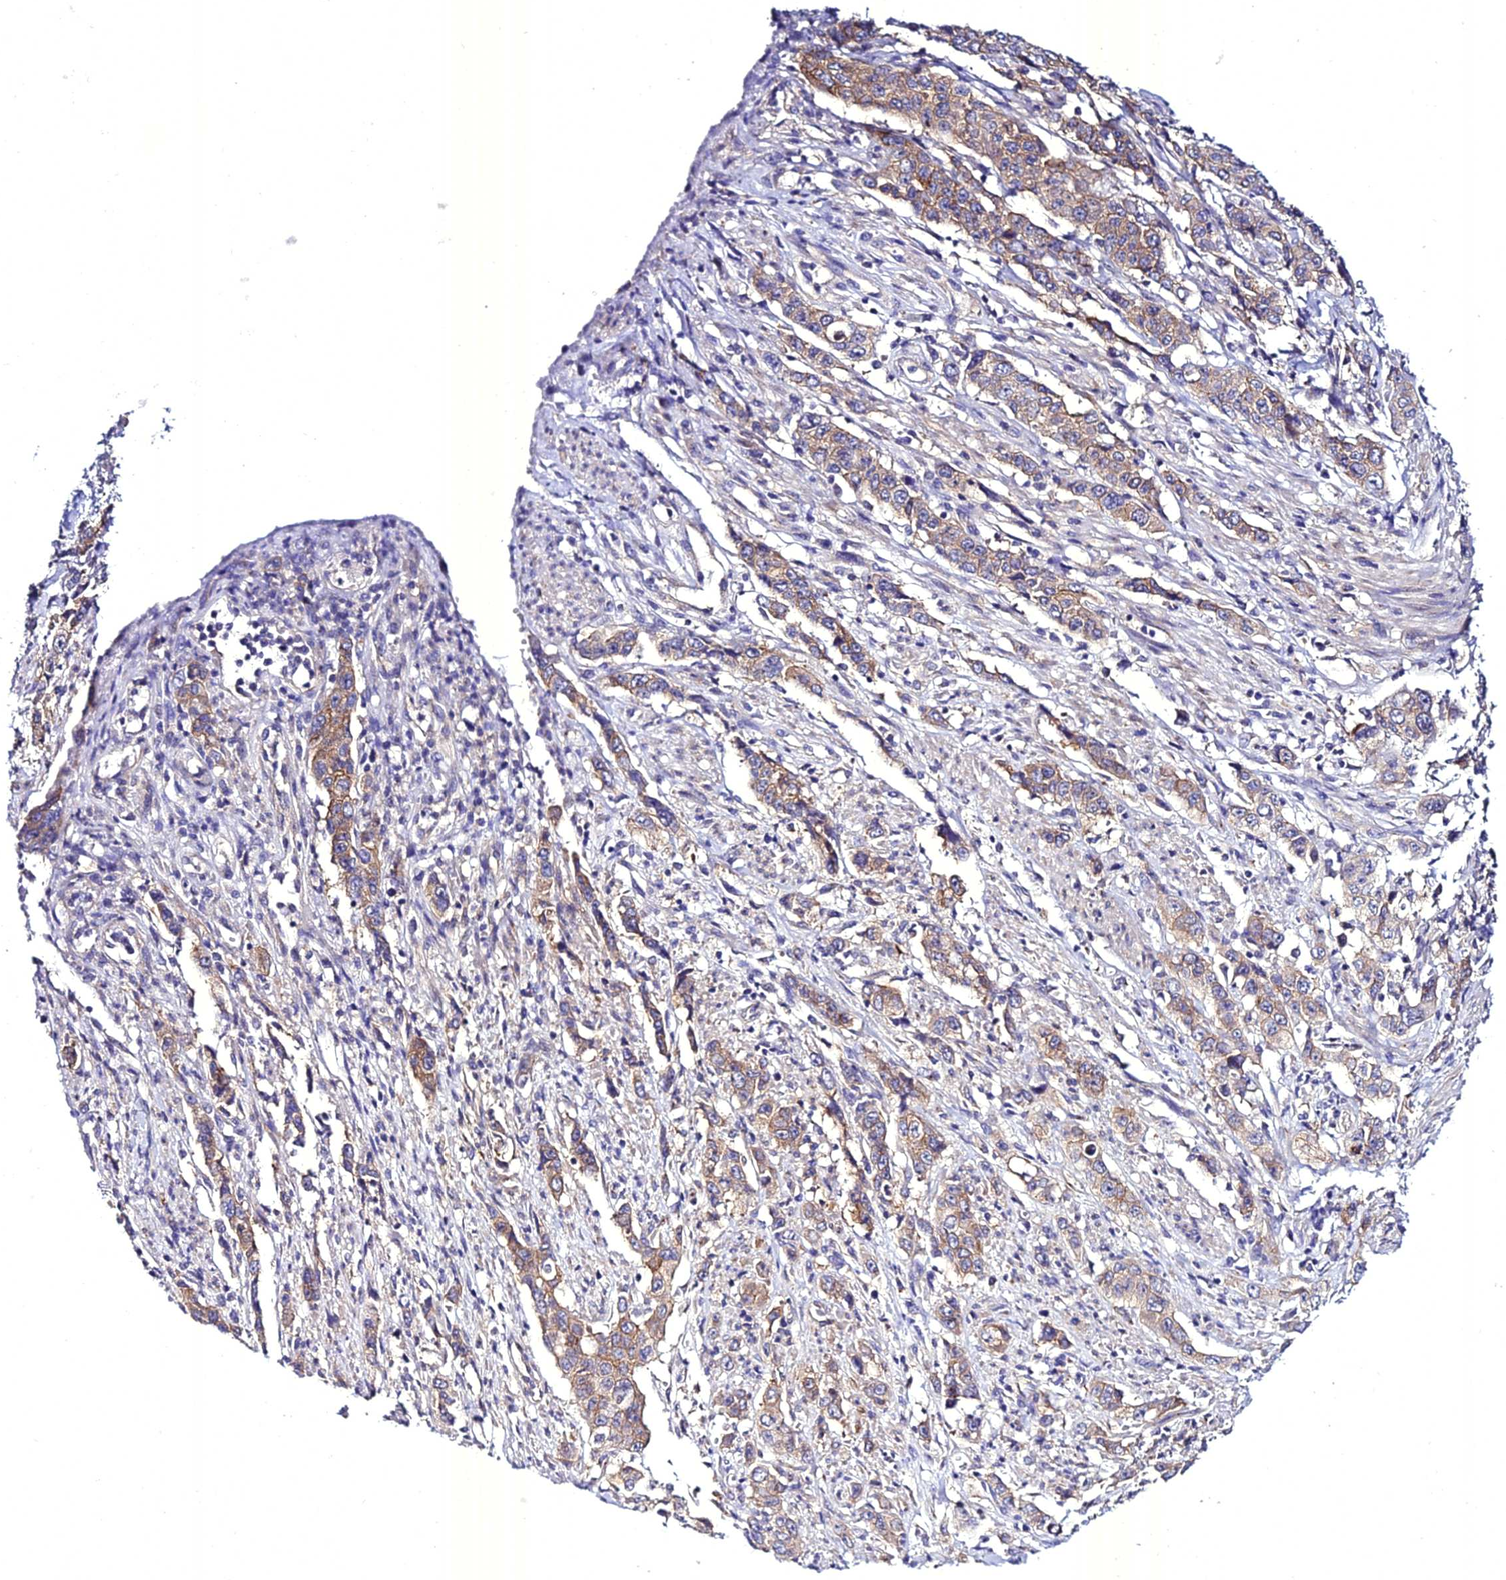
{"staining": {"intensity": "moderate", "quantity": "25%-75%", "location": "cytoplasmic/membranous"}, "tissue": "stomach cancer", "cell_type": "Tumor cells", "image_type": "cancer", "snomed": [{"axis": "morphology", "description": "Adenocarcinoma, NOS"}, {"axis": "topography", "description": "Stomach, upper"}], "caption": "There is medium levels of moderate cytoplasmic/membranous positivity in tumor cells of stomach cancer, as demonstrated by immunohistochemical staining (brown color).", "gene": "ATG16L2", "patient": {"sex": "male", "age": 62}}